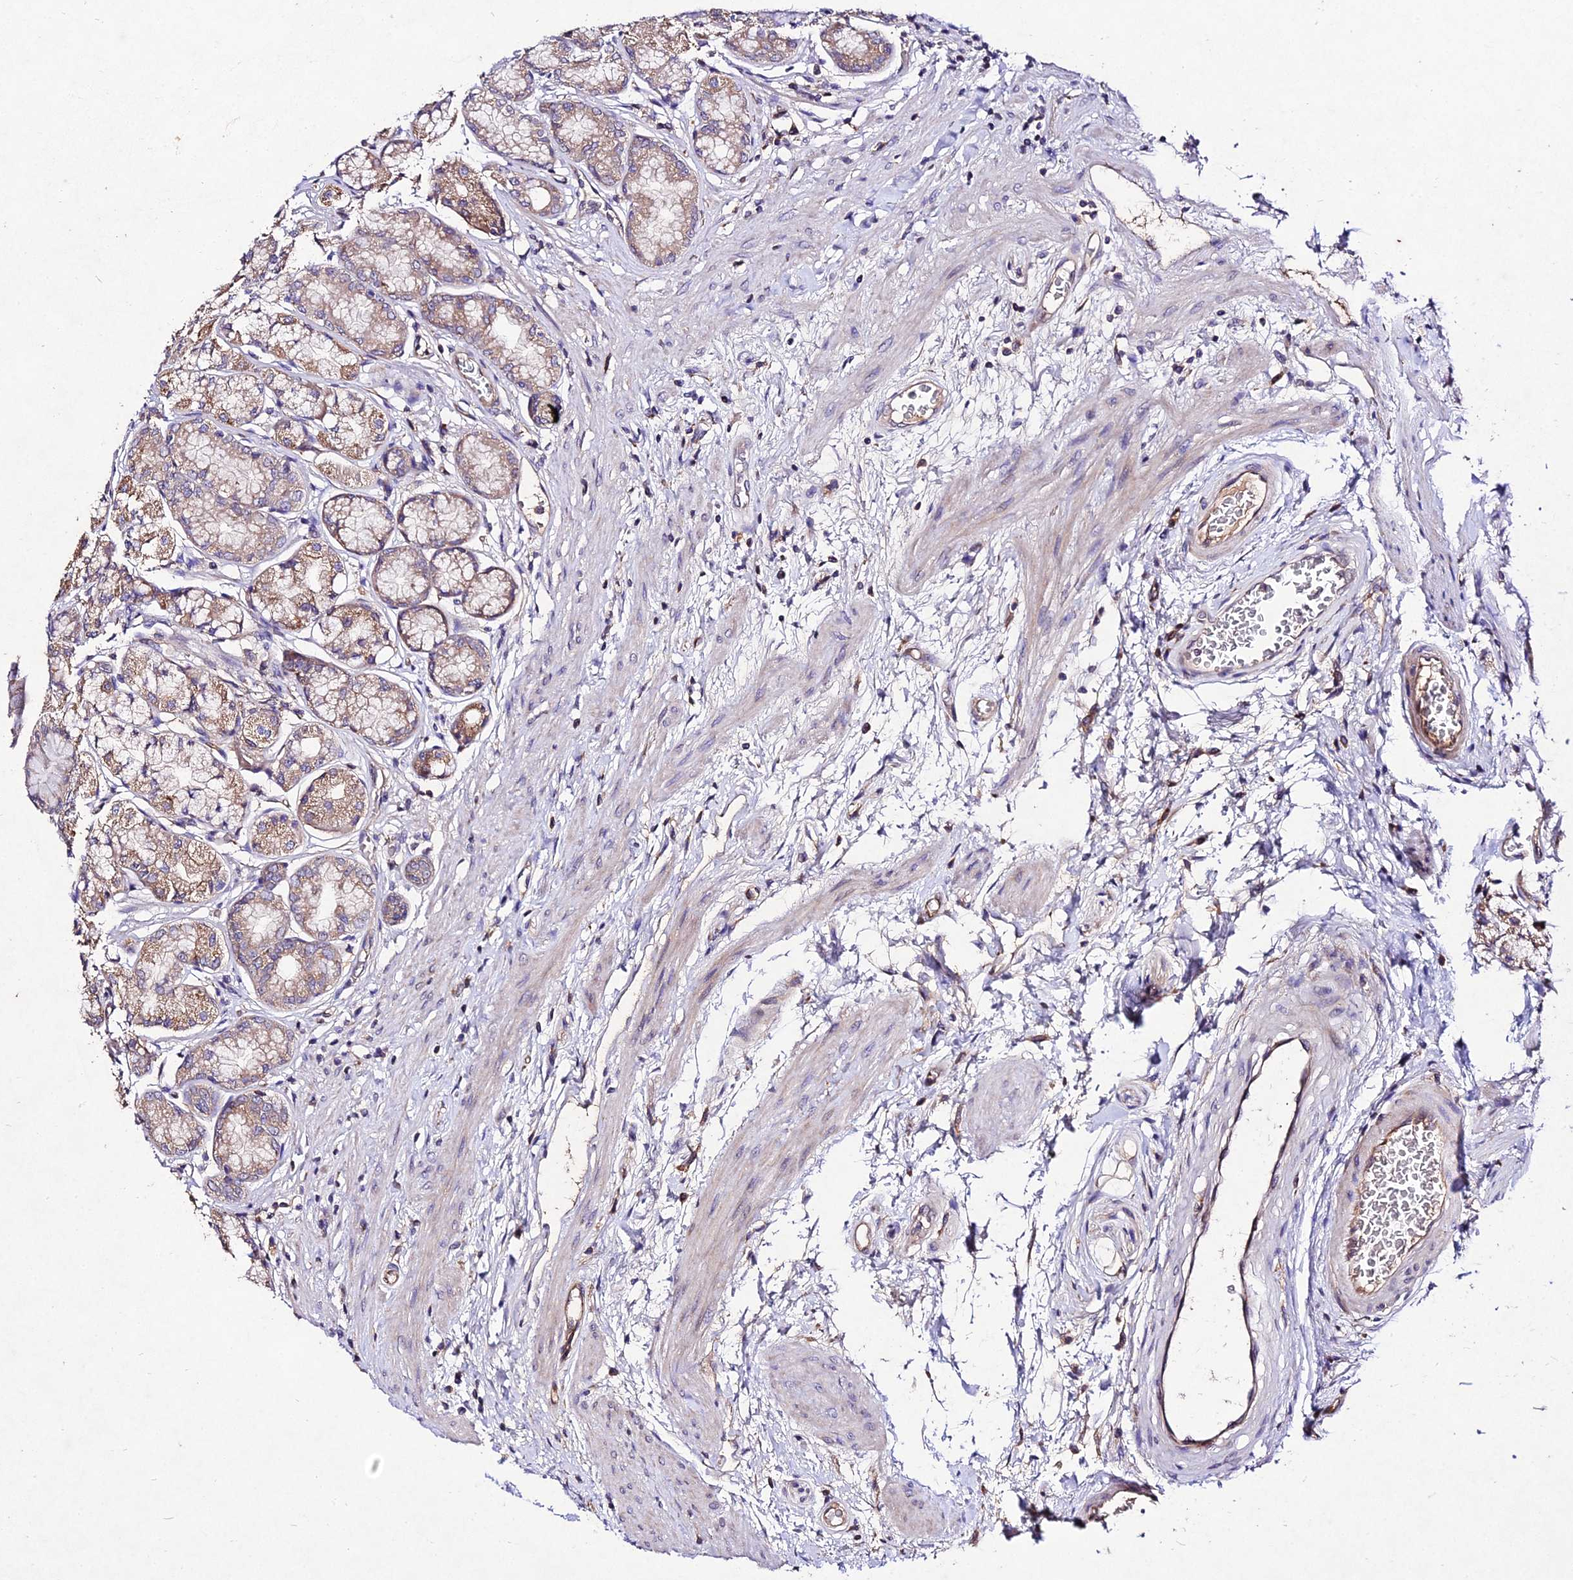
{"staining": {"intensity": "moderate", "quantity": ">75%", "location": "cytoplasmic/membranous"}, "tissue": "stomach", "cell_type": "Glandular cells", "image_type": "normal", "snomed": [{"axis": "morphology", "description": "Normal tissue, NOS"}, {"axis": "morphology", "description": "Adenocarcinoma, NOS"}, {"axis": "morphology", "description": "Adenocarcinoma, High grade"}, {"axis": "topography", "description": "Stomach, upper"}, {"axis": "topography", "description": "Stomach"}], "caption": "Stomach stained with DAB IHC reveals medium levels of moderate cytoplasmic/membranous staining in approximately >75% of glandular cells.", "gene": "AP3M1", "patient": {"sex": "female", "age": 65}}